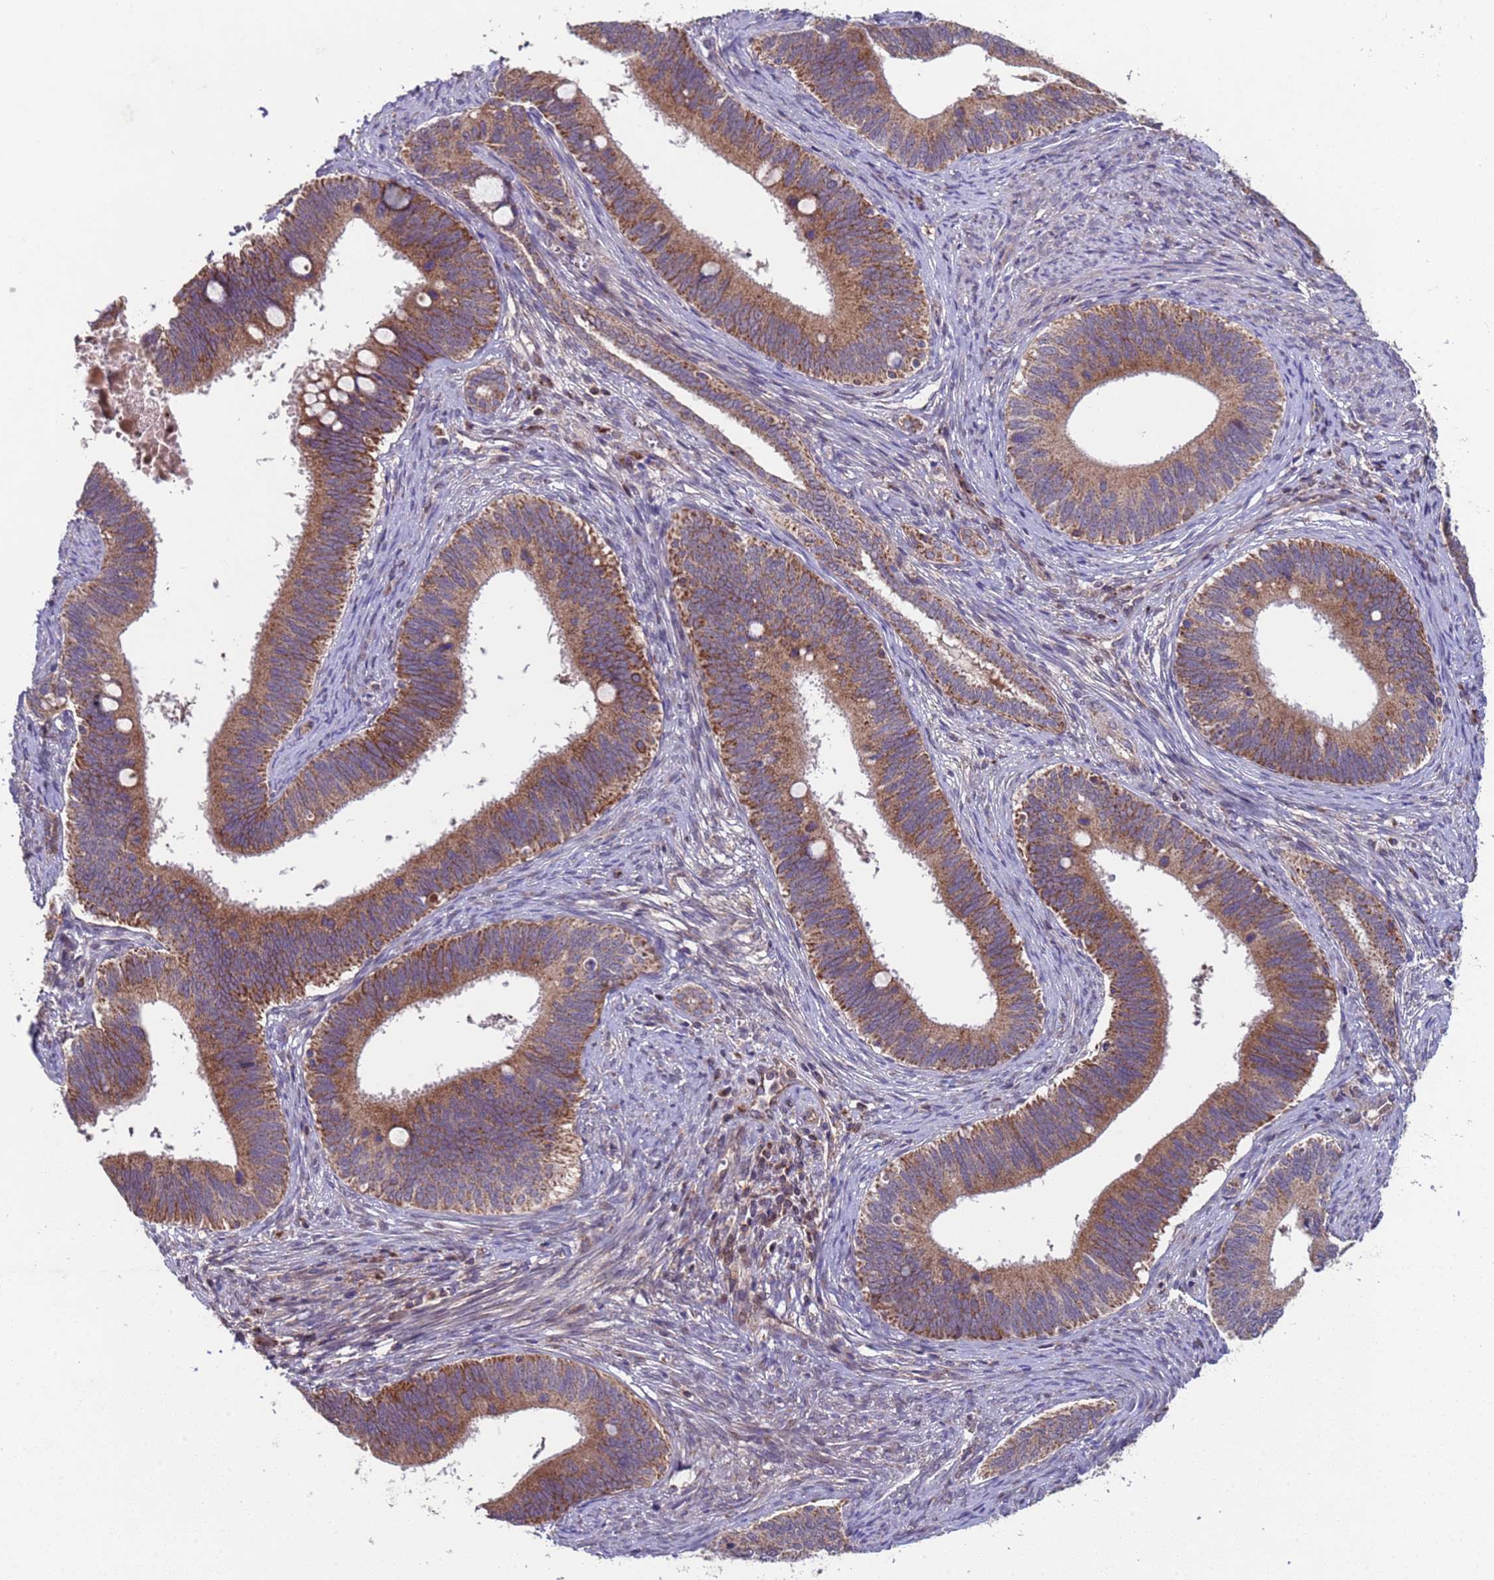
{"staining": {"intensity": "moderate", "quantity": ">75%", "location": "cytoplasmic/membranous"}, "tissue": "cervical cancer", "cell_type": "Tumor cells", "image_type": "cancer", "snomed": [{"axis": "morphology", "description": "Adenocarcinoma, NOS"}, {"axis": "topography", "description": "Cervix"}], "caption": "The micrograph demonstrates staining of cervical cancer, revealing moderate cytoplasmic/membranous protein staining (brown color) within tumor cells. Nuclei are stained in blue.", "gene": "ACAD8", "patient": {"sex": "female", "age": 42}}